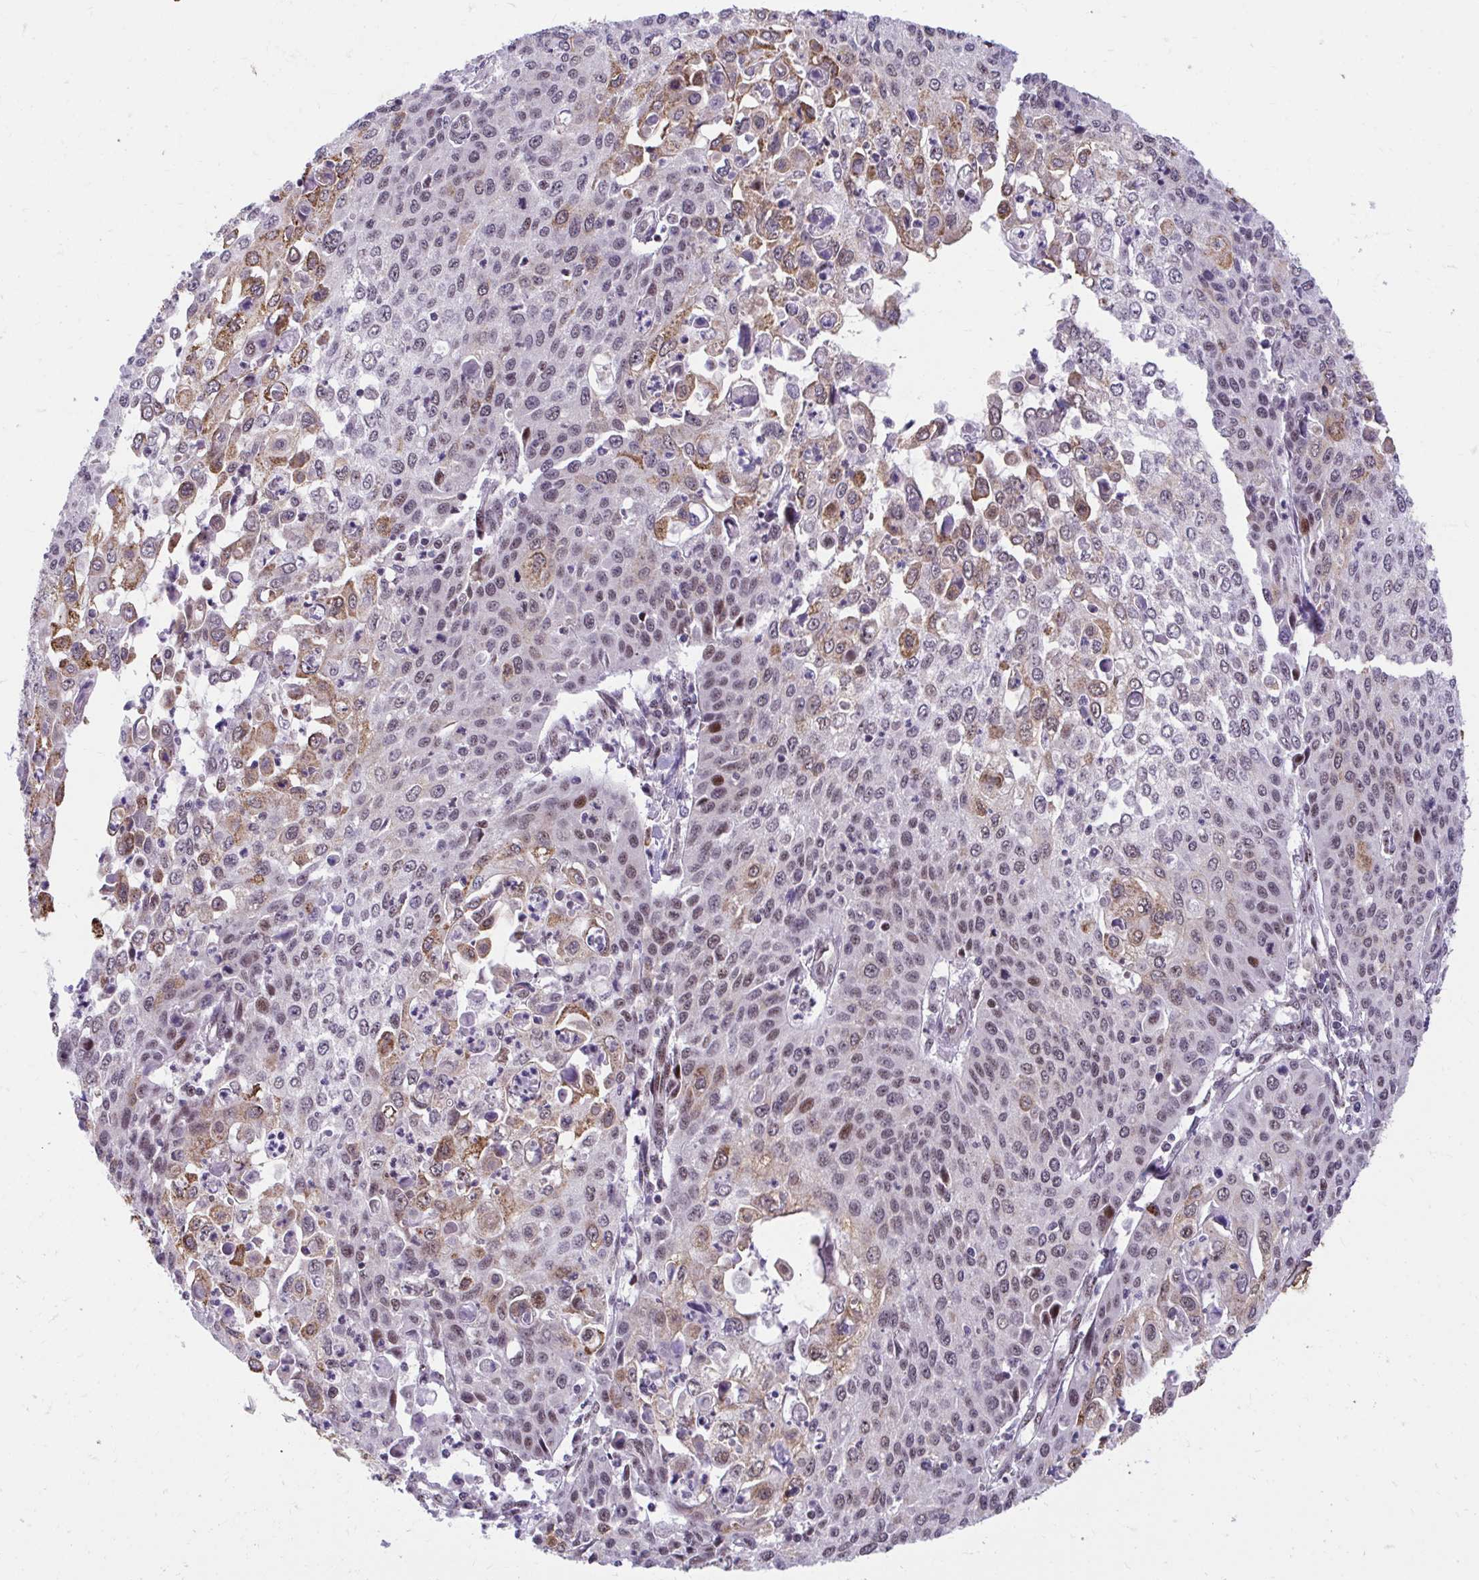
{"staining": {"intensity": "moderate", "quantity": ">75%", "location": "cytoplasmic/membranous,nuclear"}, "tissue": "cervical cancer", "cell_type": "Tumor cells", "image_type": "cancer", "snomed": [{"axis": "morphology", "description": "Squamous cell carcinoma, NOS"}, {"axis": "topography", "description": "Cervix"}], "caption": "Cervical cancer (squamous cell carcinoma) stained with immunohistochemistry (IHC) exhibits moderate cytoplasmic/membranous and nuclear expression in approximately >75% of tumor cells. (brown staining indicates protein expression, while blue staining denotes nuclei).", "gene": "HOXA4", "patient": {"sex": "female", "age": 65}}